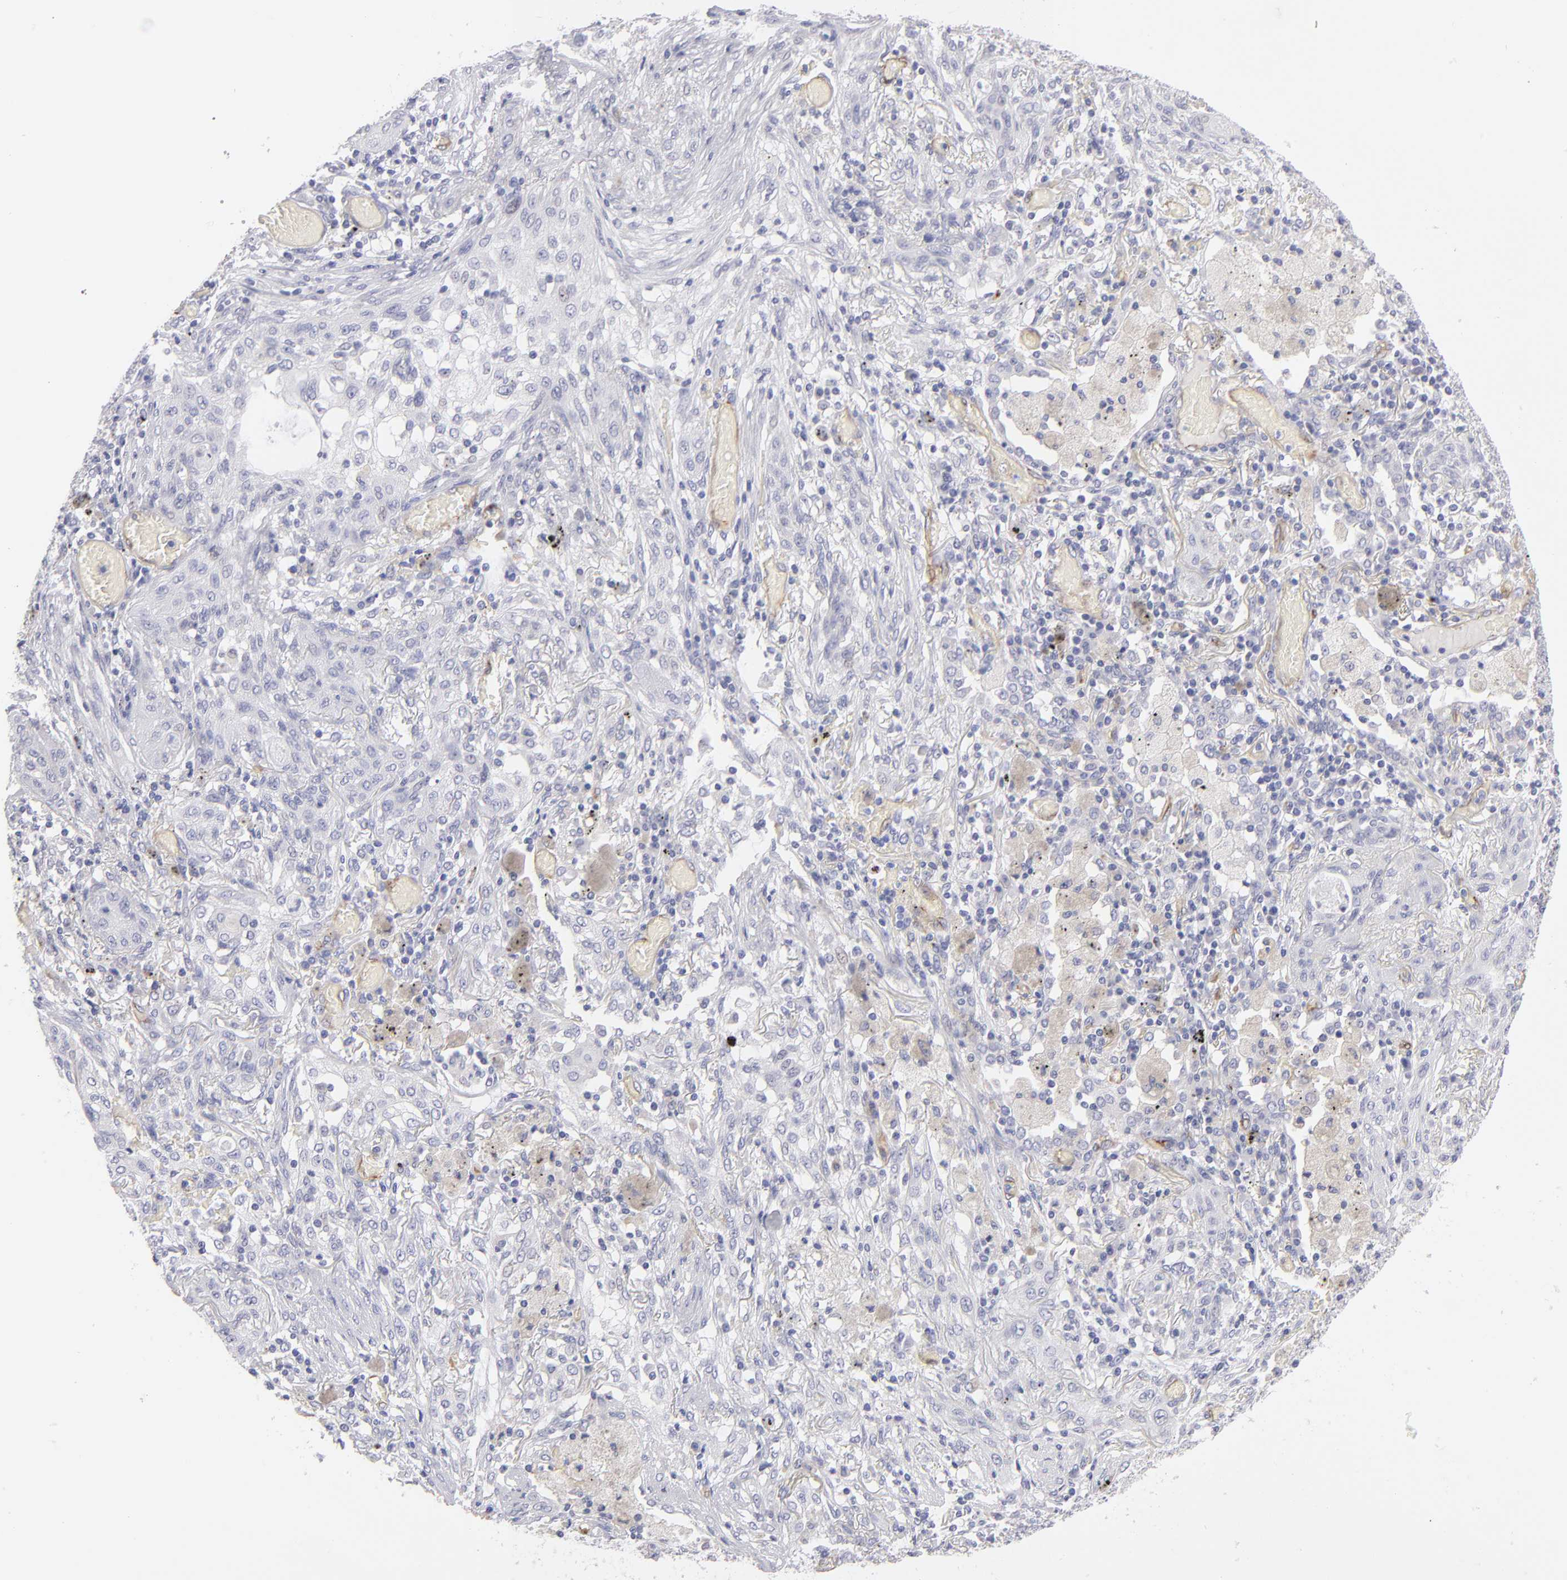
{"staining": {"intensity": "negative", "quantity": "none", "location": "none"}, "tissue": "lung cancer", "cell_type": "Tumor cells", "image_type": "cancer", "snomed": [{"axis": "morphology", "description": "Squamous cell carcinoma, NOS"}, {"axis": "topography", "description": "Lung"}], "caption": "Micrograph shows no significant protein positivity in tumor cells of lung cancer (squamous cell carcinoma).", "gene": "PLVAP", "patient": {"sex": "female", "age": 47}}